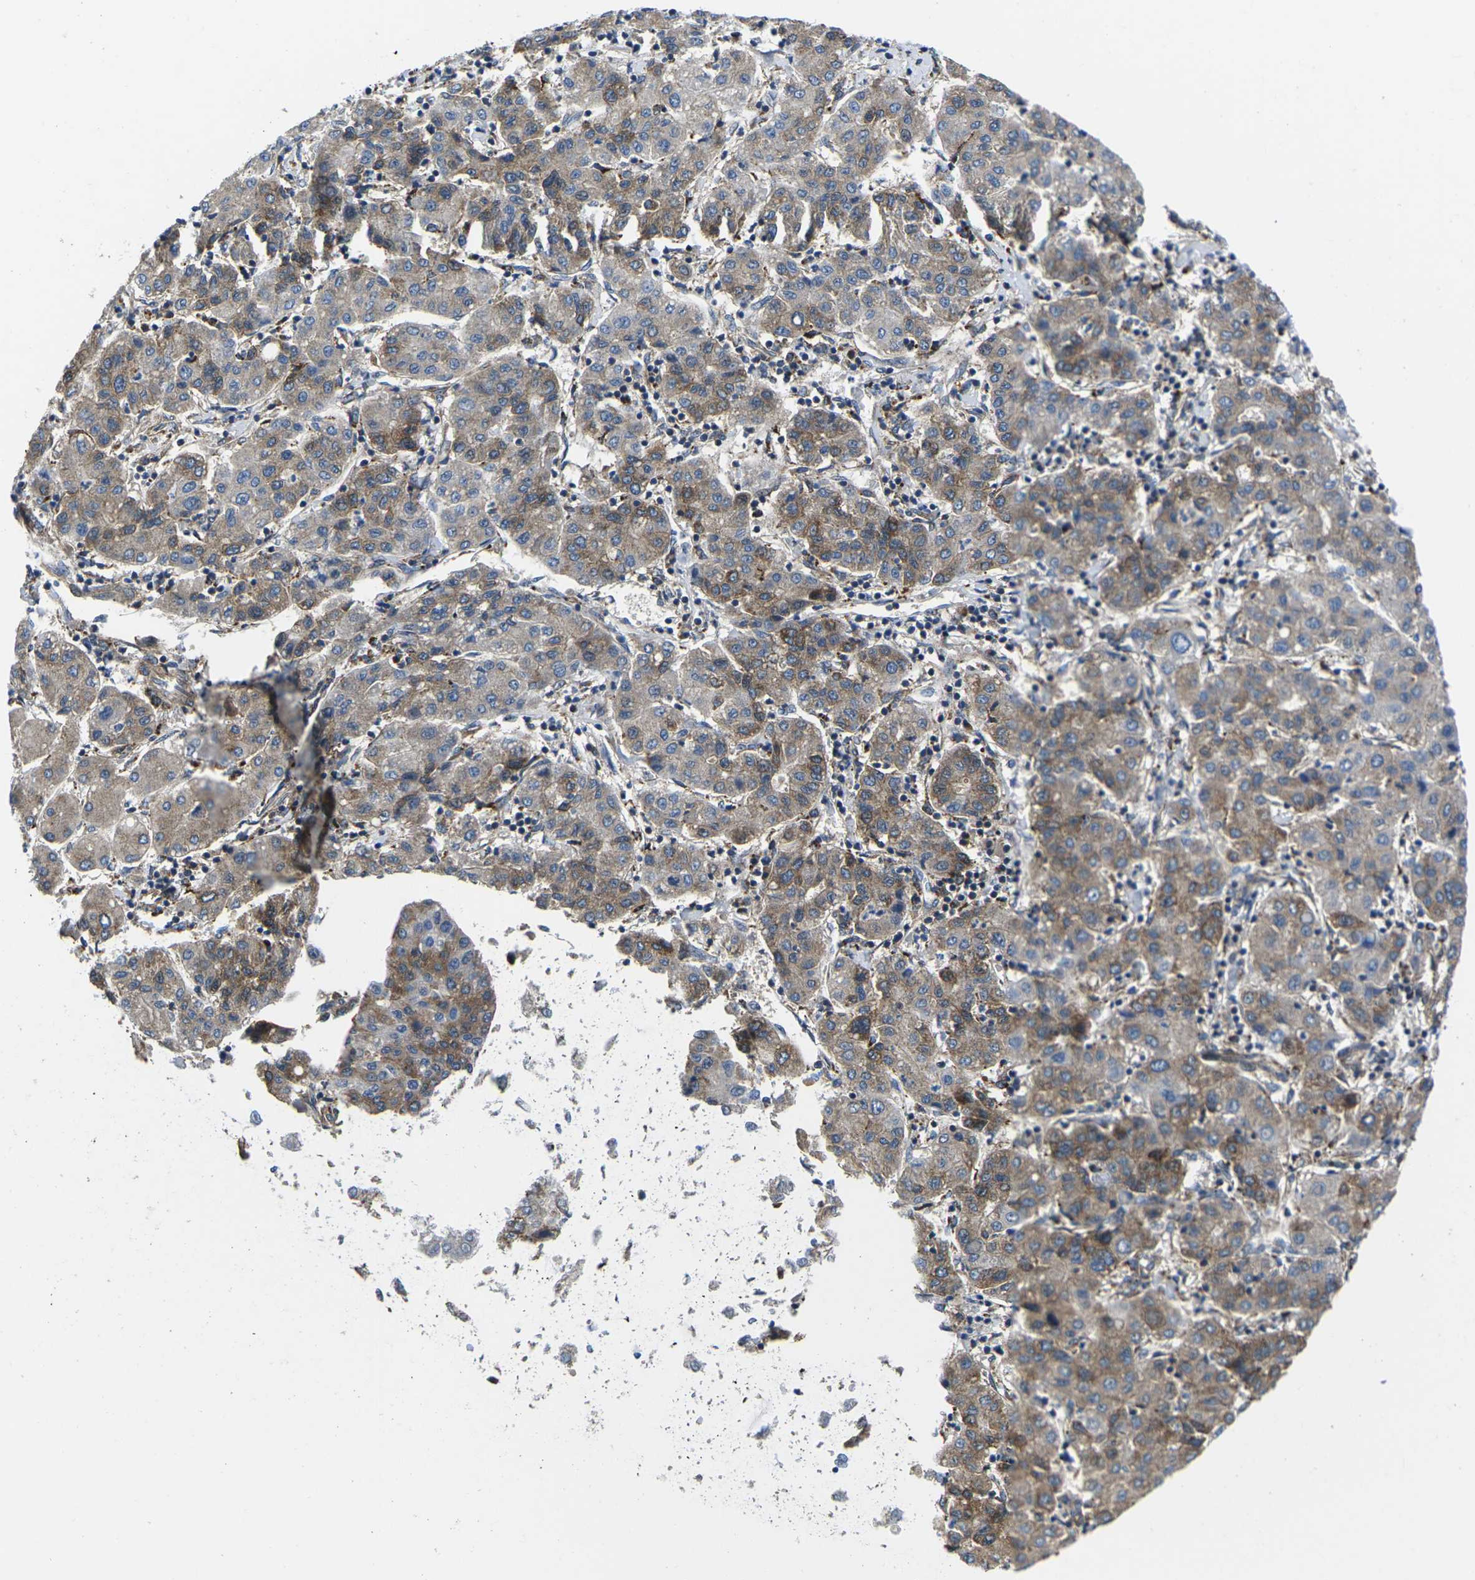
{"staining": {"intensity": "moderate", "quantity": ">75%", "location": "cytoplasmic/membranous"}, "tissue": "liver cancer", "cell_type": "Tumor cells", "image_type": "cancer", "snomed": [{"axis": "morphology", "description": "Carcinoma, Hepatocellular, NOS"}, {"axis": "topography", "description": "Liver"}], "caption": "Immunohistochemical staining of human liver cancer (hepatocellular carcinoma) exhibits medium levels of moderate cytoplasmic/membranous protein expression in about >75% of tumor cells. (DAB (3,3'-diaminobenzidine) = brown stain, brightfield microscopy at high magnification).", "gene": "DLG1", "patient": {"sex": "male", "age": 65}}